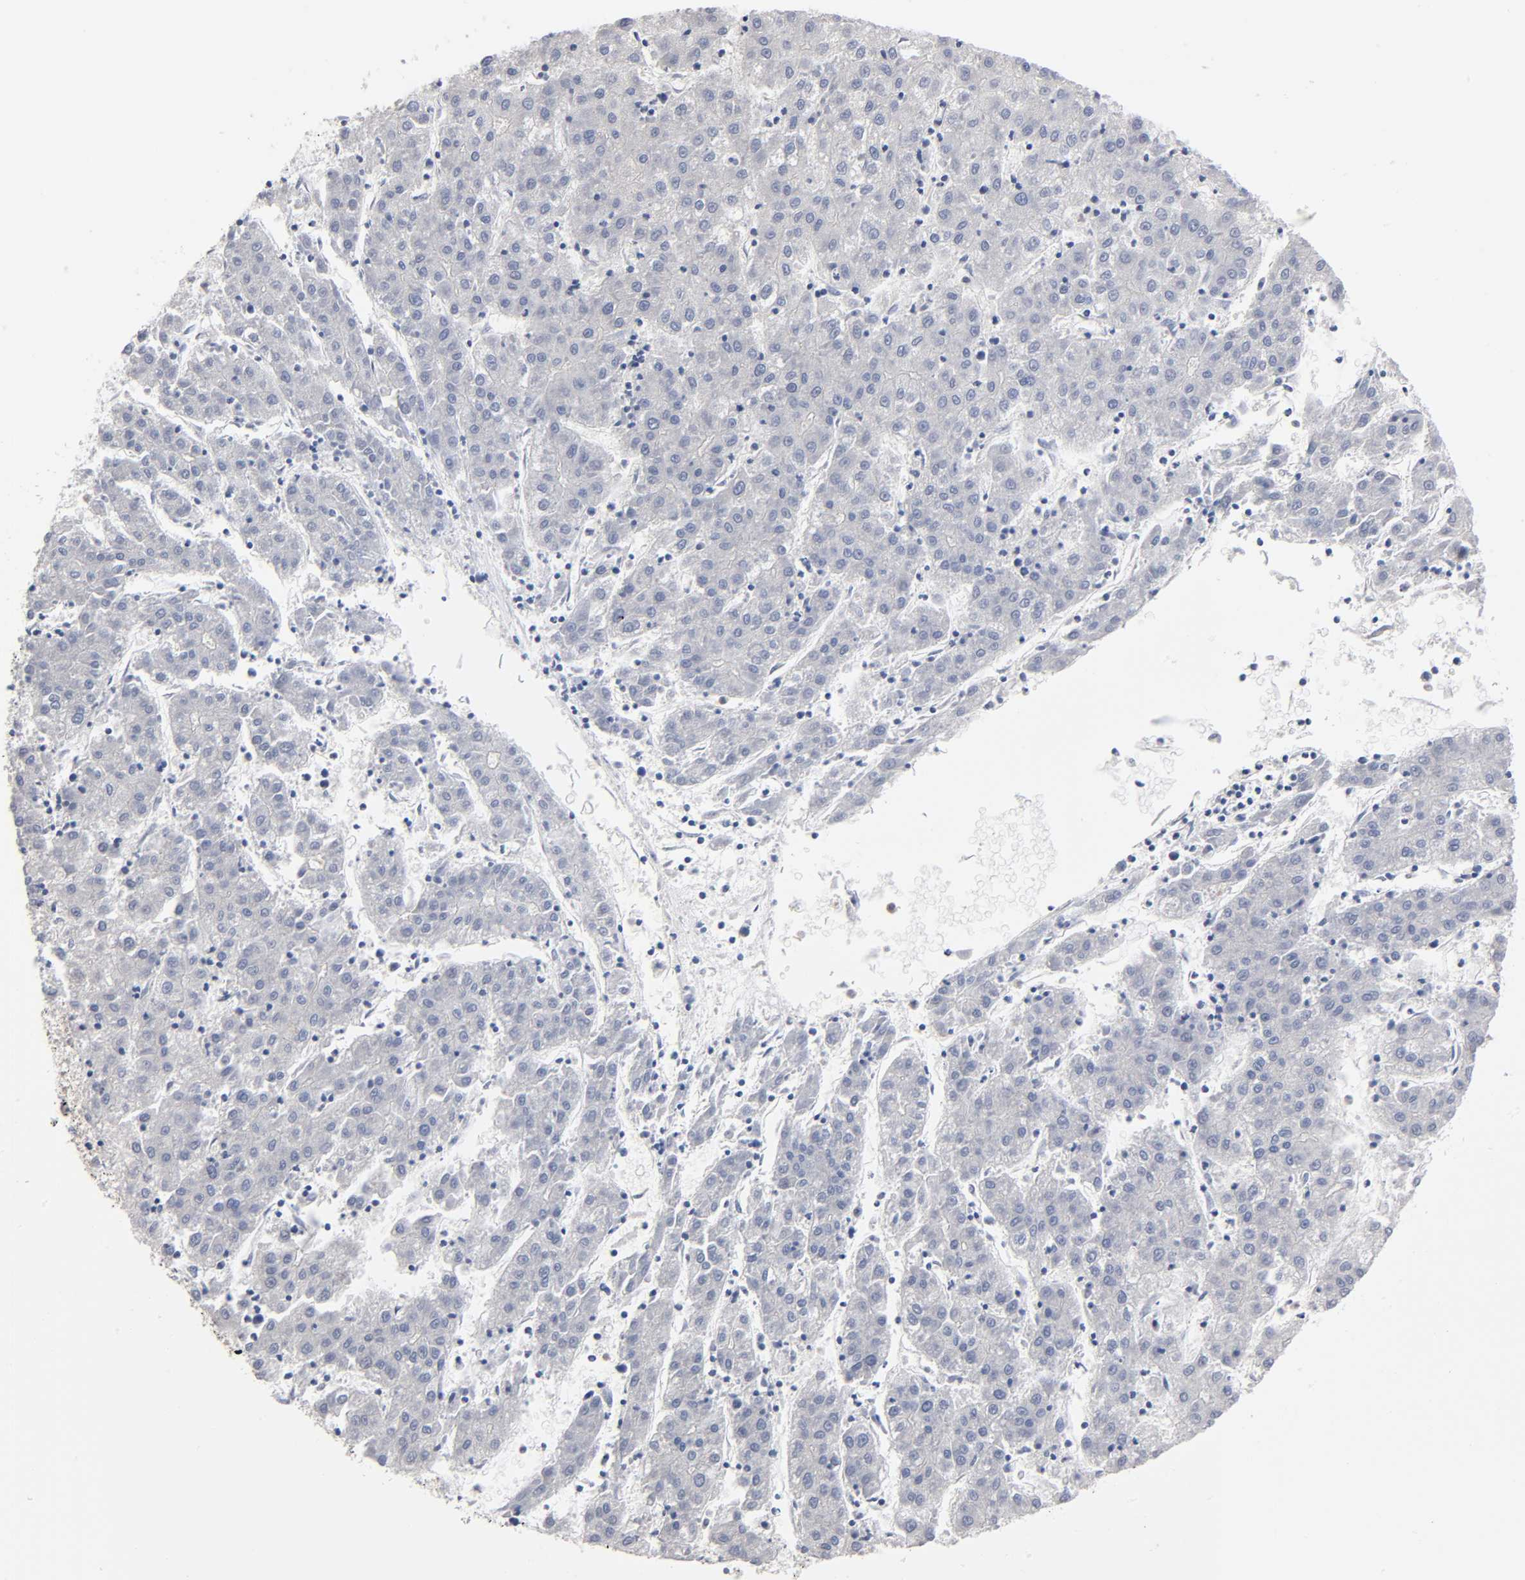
{"staining": {"intensity": "negative", "quantity": "none", "location": "none"}, "tissue": "liver cancer", "cell_type": "Tumor cells", "image_type": "cancer", "snomed": [{"axis": "morphology", "description": "Carcinoma, Hepatocellular, NOS"}, {"axis": "topography", "description": "Liver"}], "caption": "Liver cancer was stained to show a protein in brown. There is no significant expression in tumor cells.", "gene": "STRN3", "patient": {"sex": "male", "age": 72}}